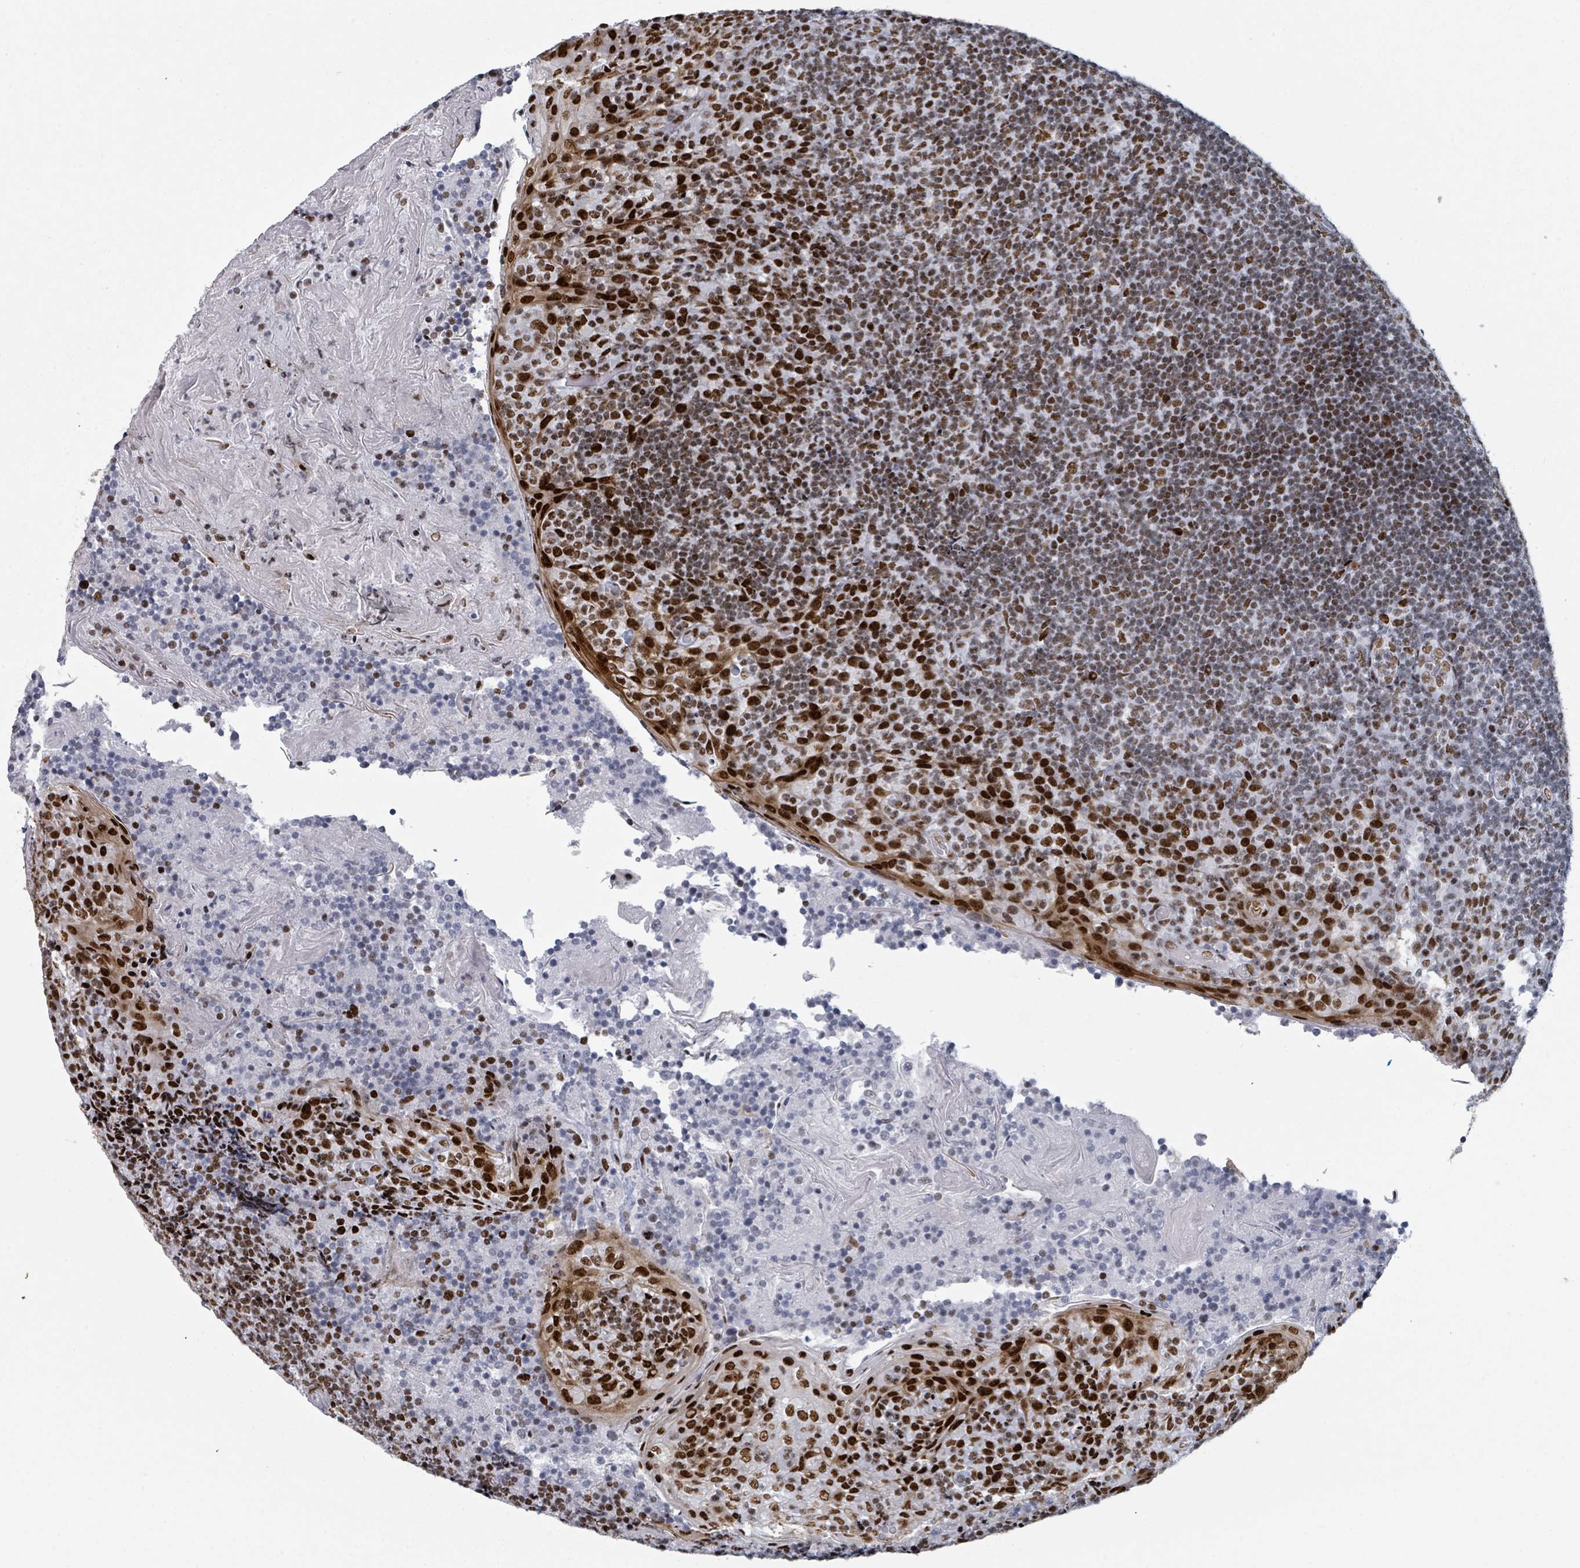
{"staining": {"intensity": "strong", "quantity": ">75%", "location": "nuclear"}, "tissue": "tonsil", "cell_type": "Germinal center cells", "image_type": "normal", "snomed": [{"axis": "morphology", "description": "Normal tissue, NOS"}, {"axis": "topography", "description": "Tonsil"}], "caption": "Immunohistochemical staining of benign tonsil reveals strong nuclear protein expression in about >75% of germinal center cells.", "gene": "DHX16", "patient": {"sex": "female", "age": 10}}